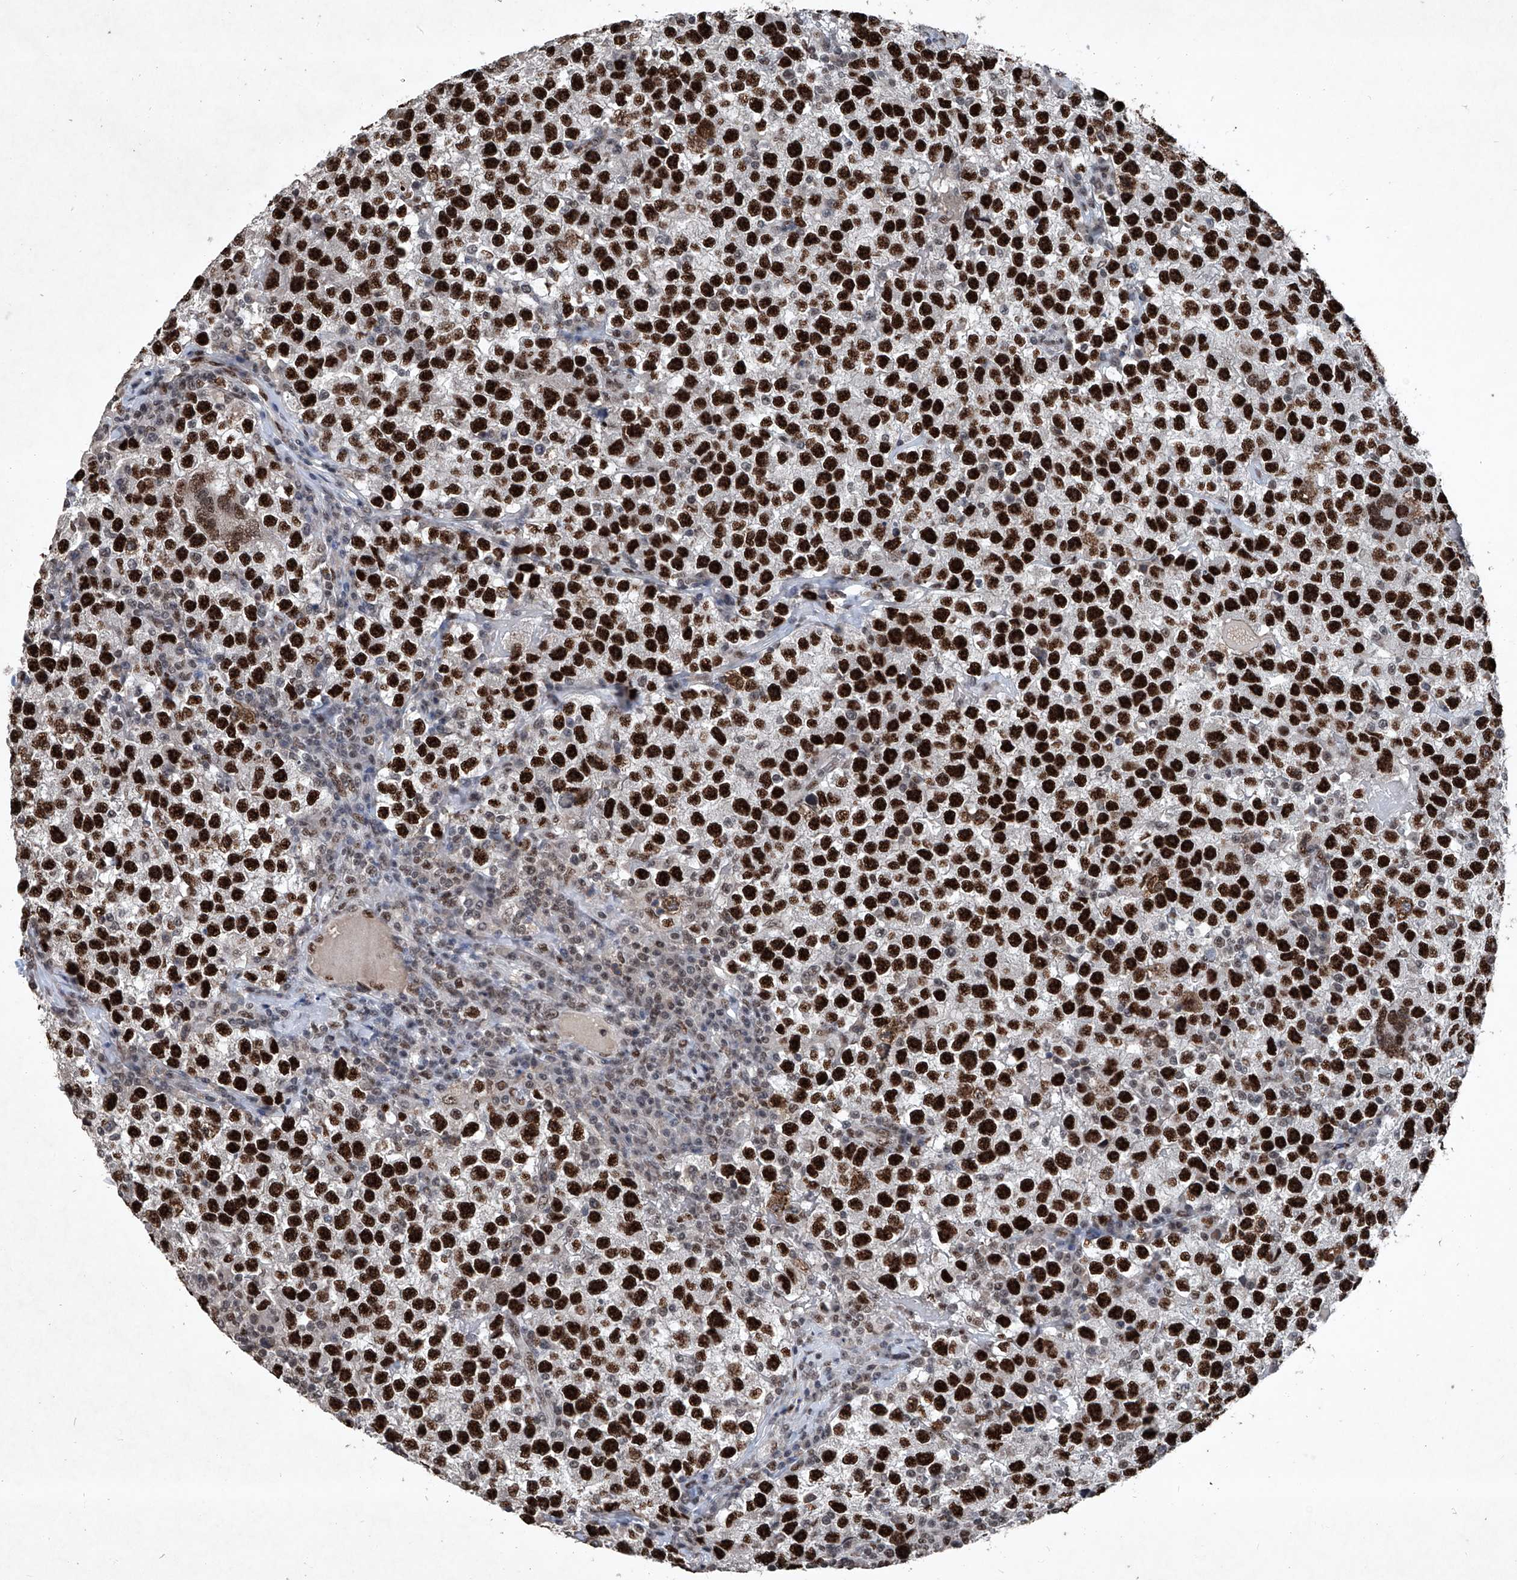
{"staining": {"intensity": "strong", "quantity": ">75%", "location": "nuclear"}, "tissue": "testis cancer", "cell_type": "Tumor cells", "image_type": "cancer", "snomed": [{"axis": "morphology", "description": "Seminoma, NOS"}, {"axis": "topography", "description": "Testis"}], "caption": "Immunohistochemistry (IHC) image of human testis cancer stained for a protein (brown), which shows high levels of strong nuclear positivity in about >75% of tumor cells.", "gene": "DDX39B", "patient": {"sex": "male", "age": 22}}